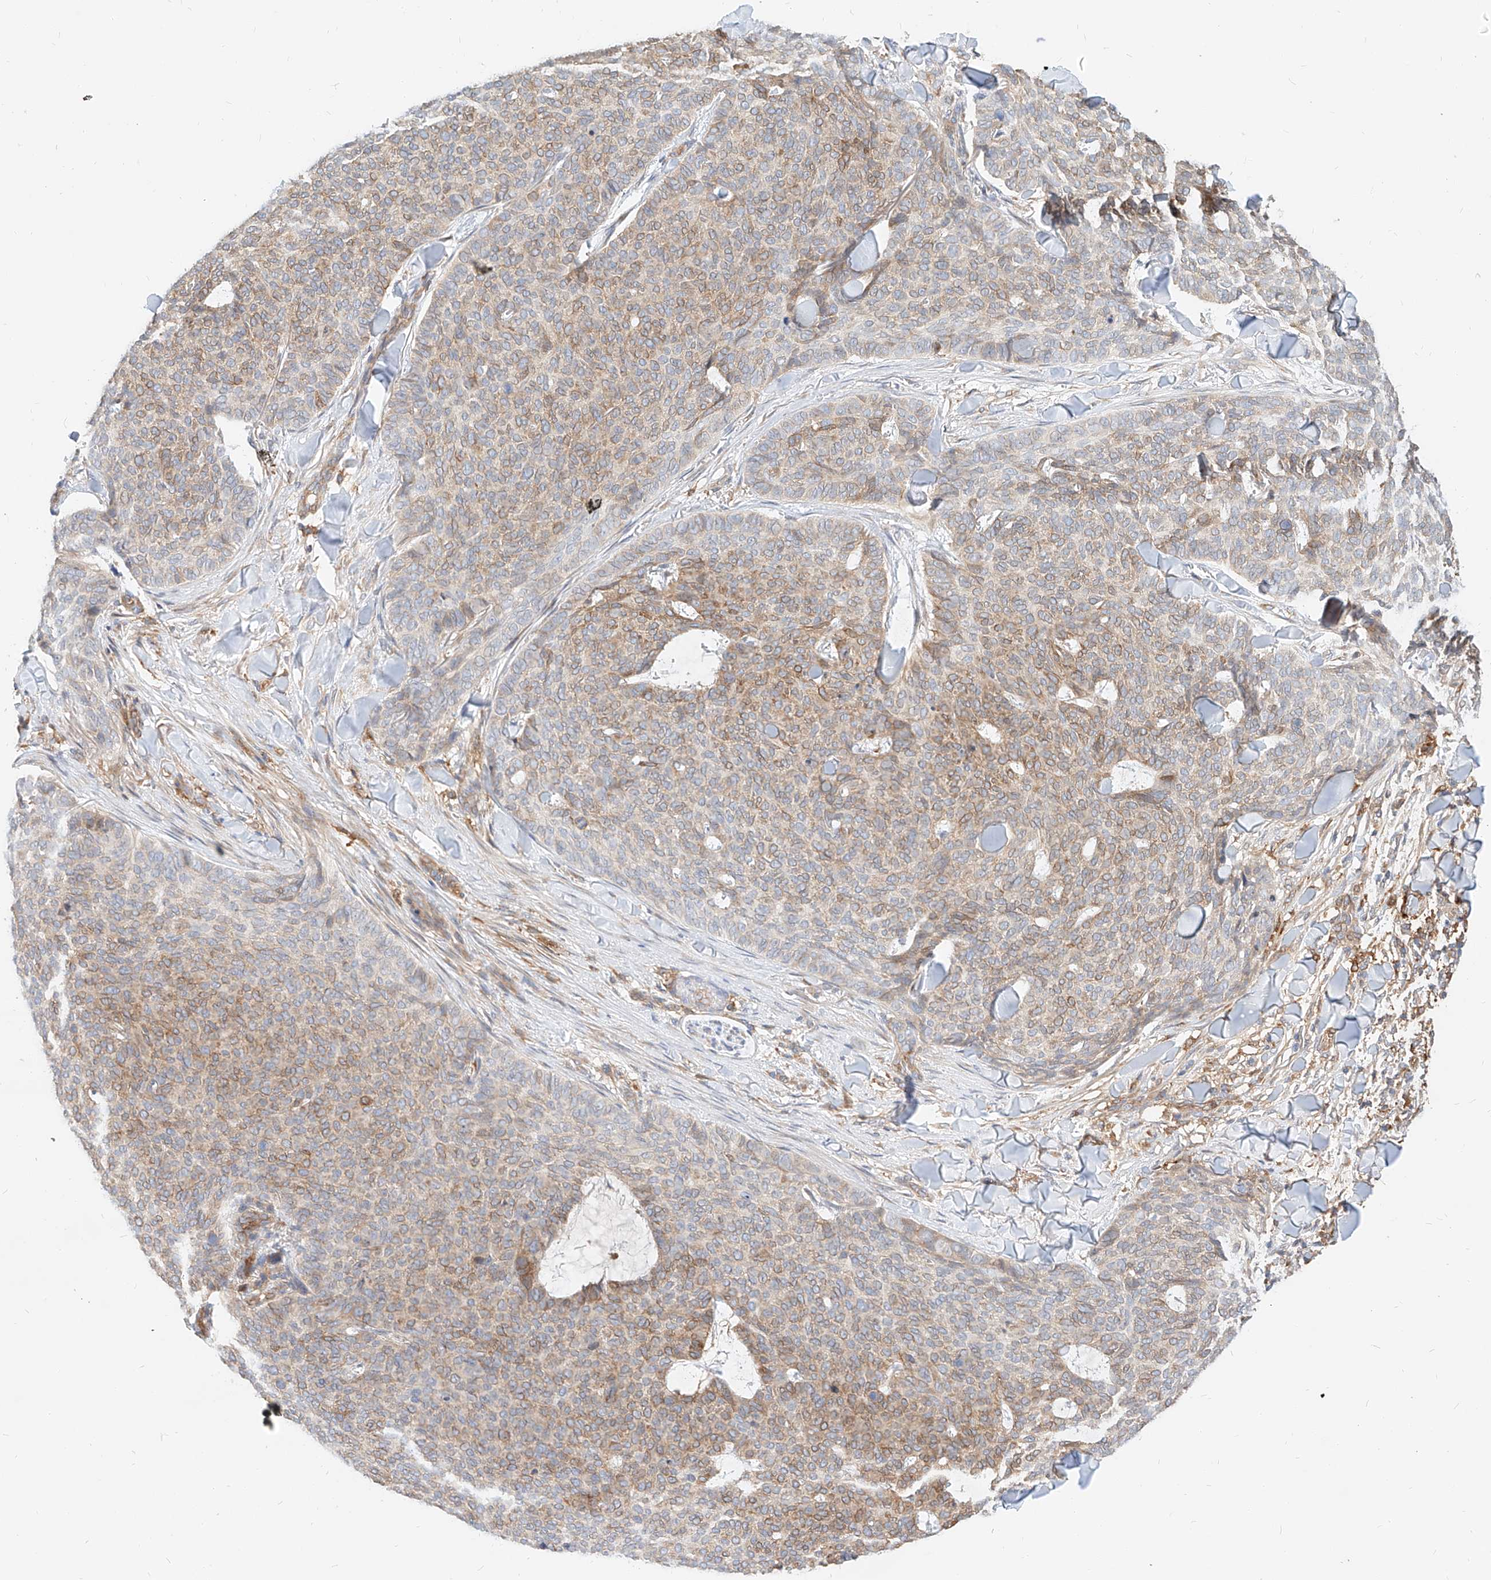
{"staining": {"intensity": "weak", "quantity": "<25%", "location": "cytoplasmic/membranous"}, "tissue": "skin cancer", "cell_type": "Tumor cells", "image_type": "cancer", "snomed": [{"axis": "morphology", "description": "Normal tissue, NOS"}, {"axis": "morphology", "description": "Basal cell carcinoma"}, {"axis": "topography", "description": "Skin"}], "caption": "Tumor cells show no significant positivity in skin cancer (basal cell carcinoma).", "gene": "NFAM1", "patient": {"sex": "male", "age": 50}}